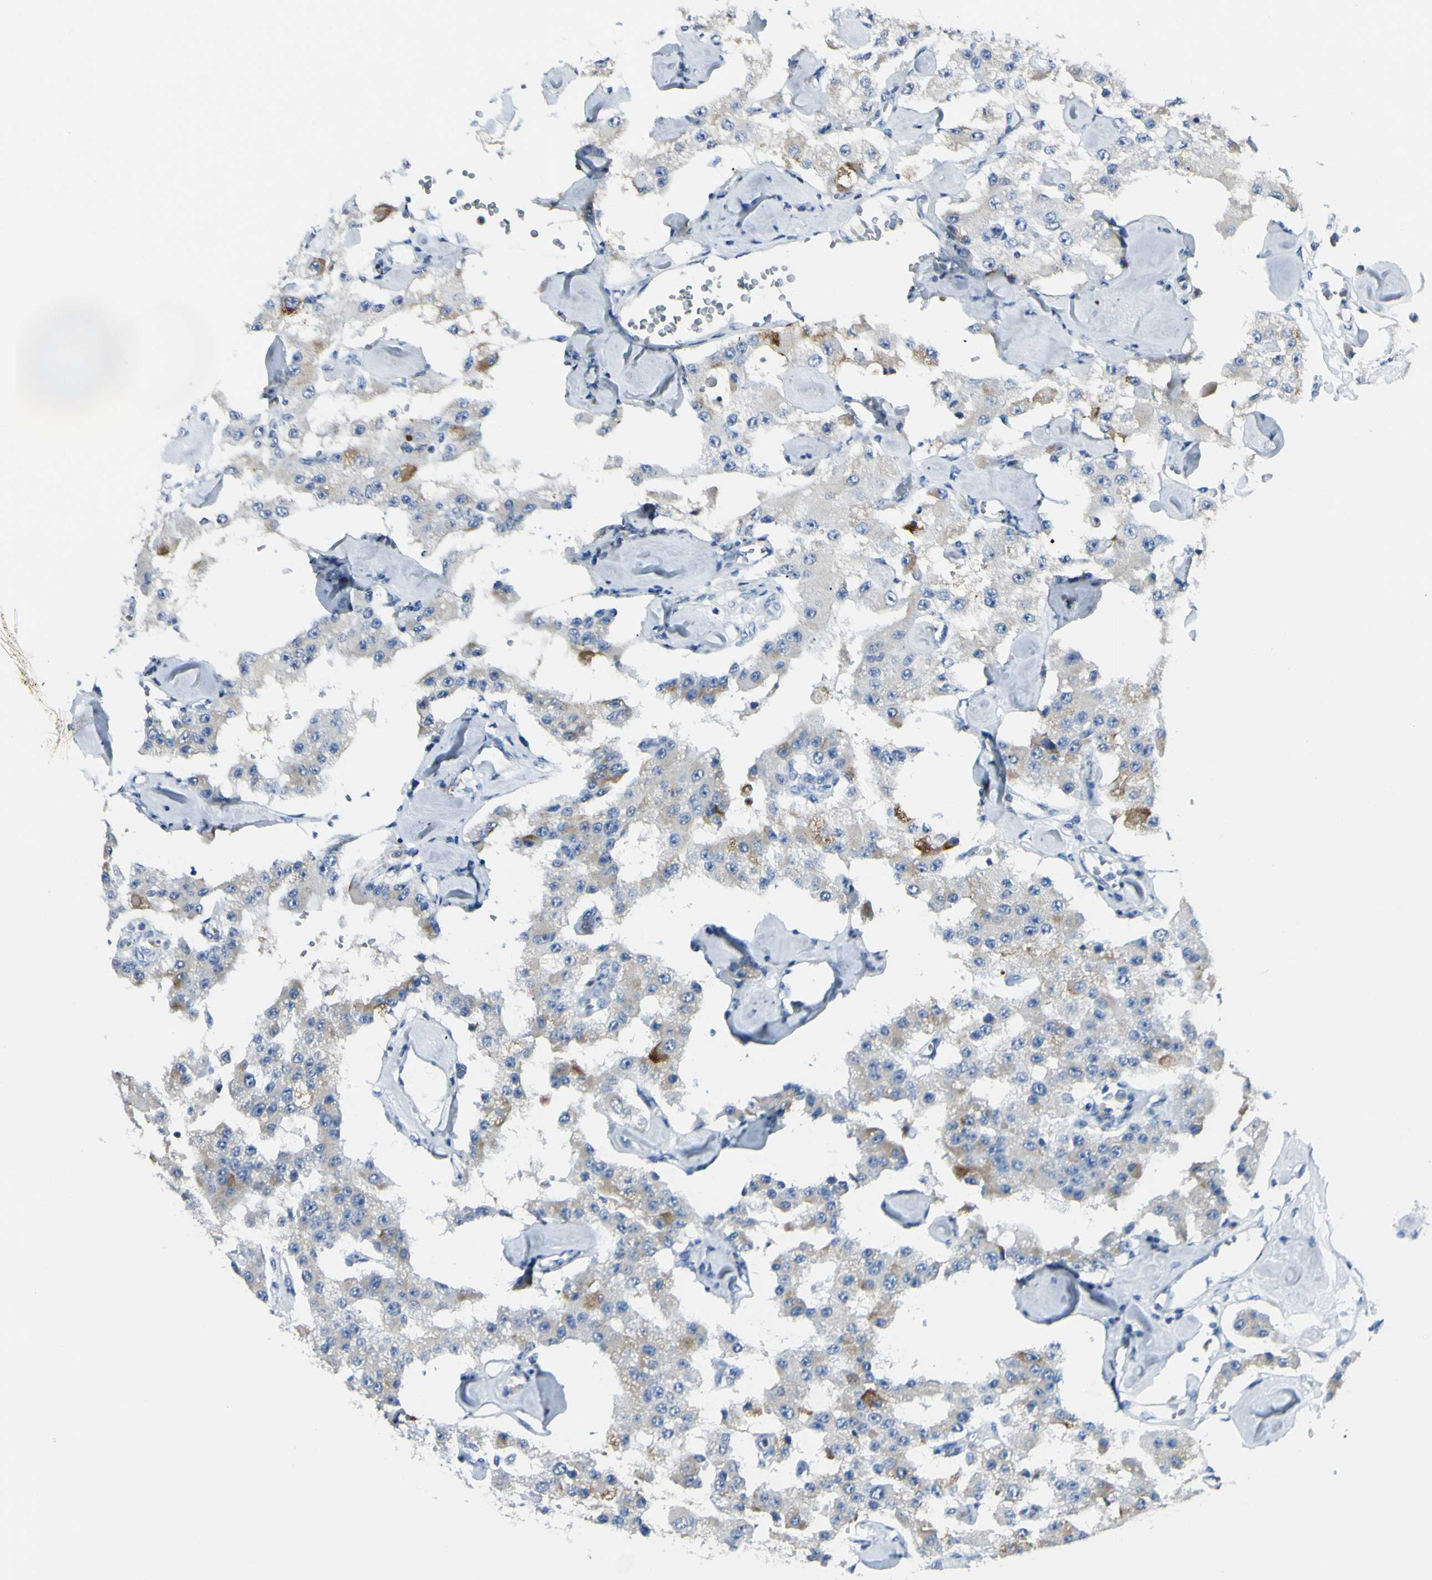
{"staining": {"intensity": "moderate", "quantity": "<25%", "location": "cytoplasmic/membranous"}, "tissue": "carcinoid", "cell_type": "Tumor cells", "image_type": "cancer", "snomed": [{"axis": "morphology", "description": "Carcinoid, malignant, NOS"}, {"axis": "topography", "description": "Pancreas"}], "caption": "Brown immunohistochemical staining in human carcinoid (malignant) reveals moderate cytoplasmic/membranous positivity in about <25% of tumor cells.", "gene": "ZNF557", "patient": {"sex": "male", "age": 41}}